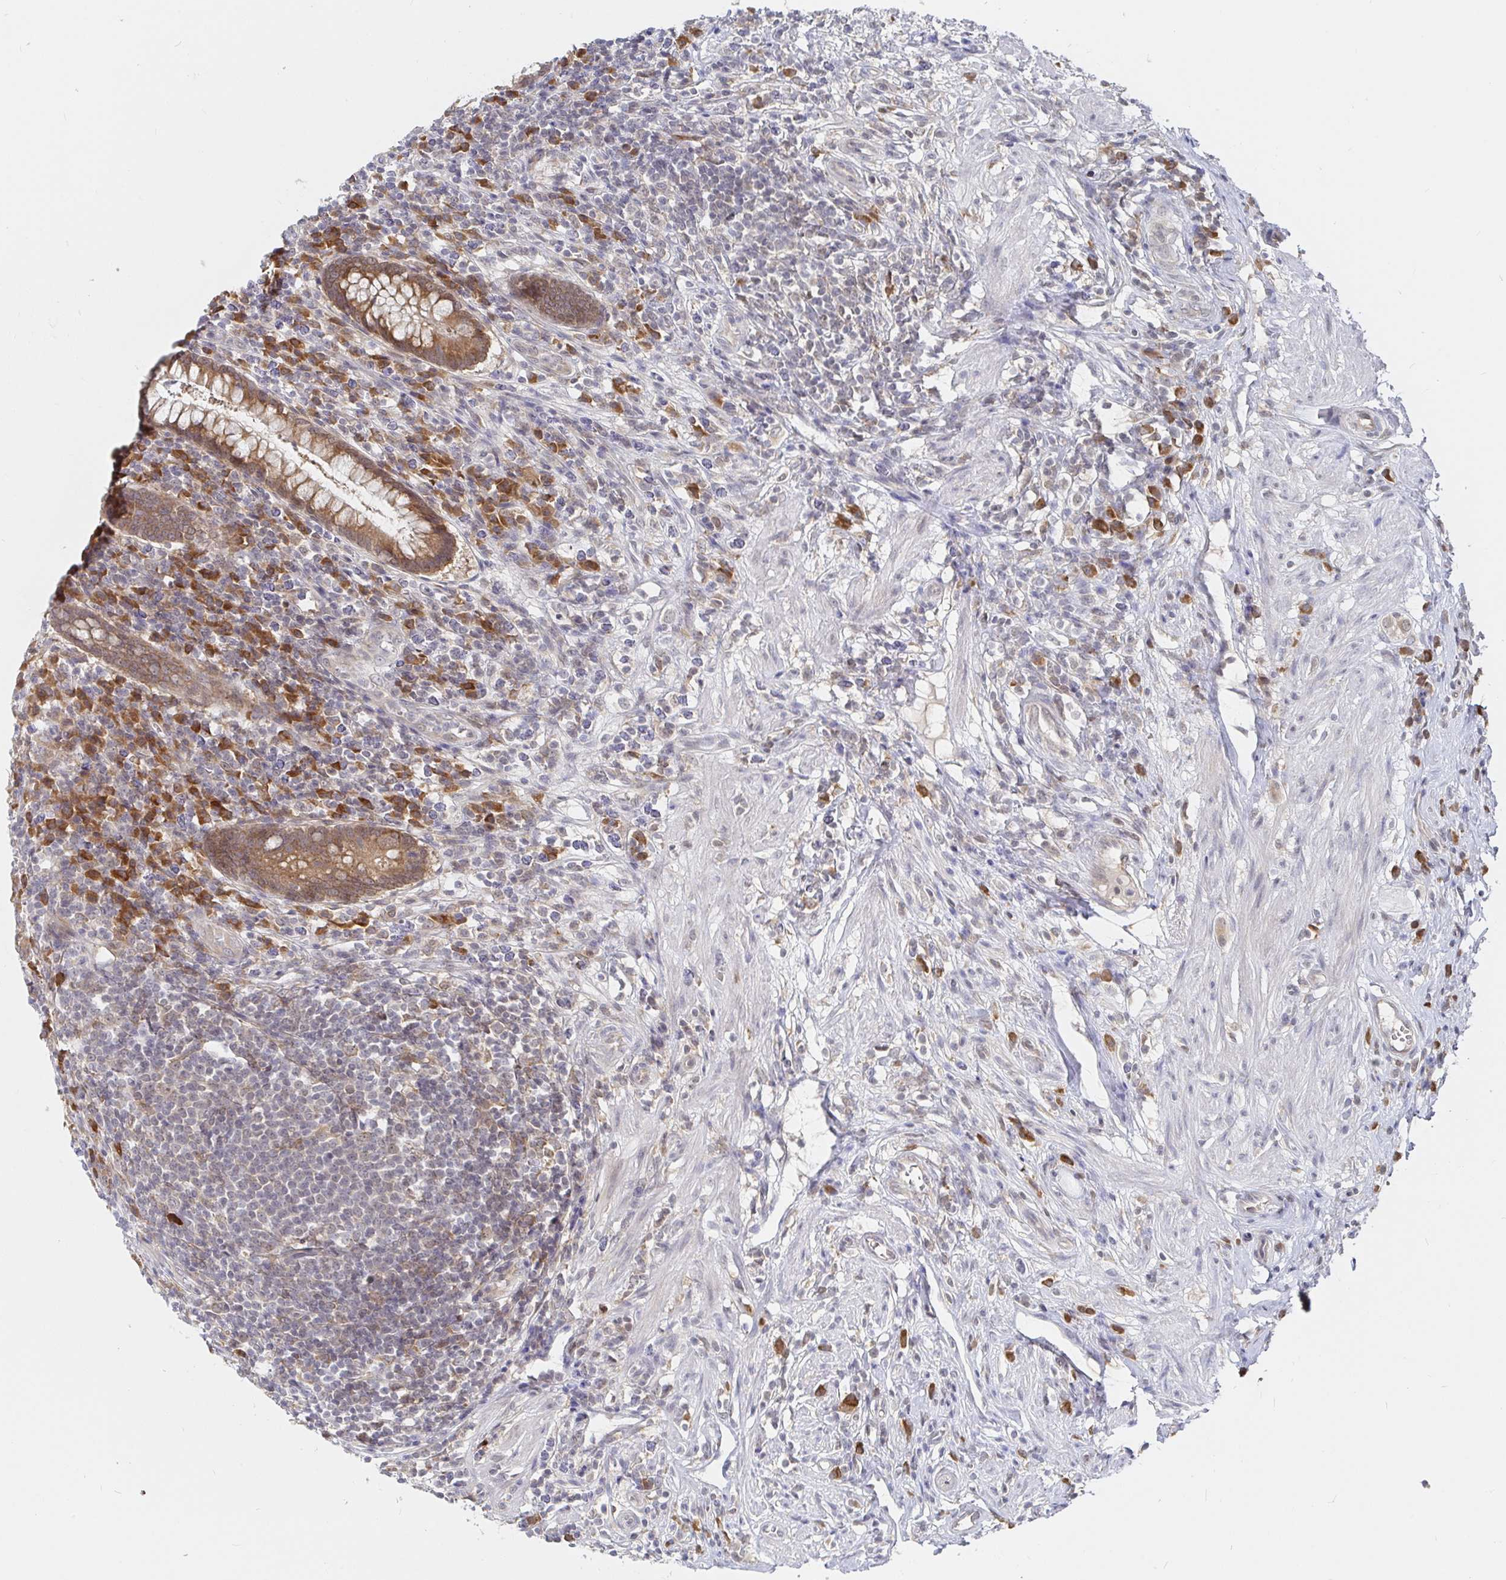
{"staining": {"intensity": "strong", "quantity": ">75%", "location": "cytoplasmic/membranous"}, "tissue": "appendix", "cell_type": "Glandular cells", "image_type": "normal", "snomed": [{"axis": "morphology", "description": "Normal tissue, NOS"}, {"axis": "topography", "description": "Appendix"}], "caption": "This photomicrograph displays immunohistochemistry (IHC) staining of unremarkable human appendix, with high strong cytoplasmic/membranous positivity in approximately >75% of glandular cells.", "gene": "ALG1L2", "patient": {"sex": "female", "age": 56}}